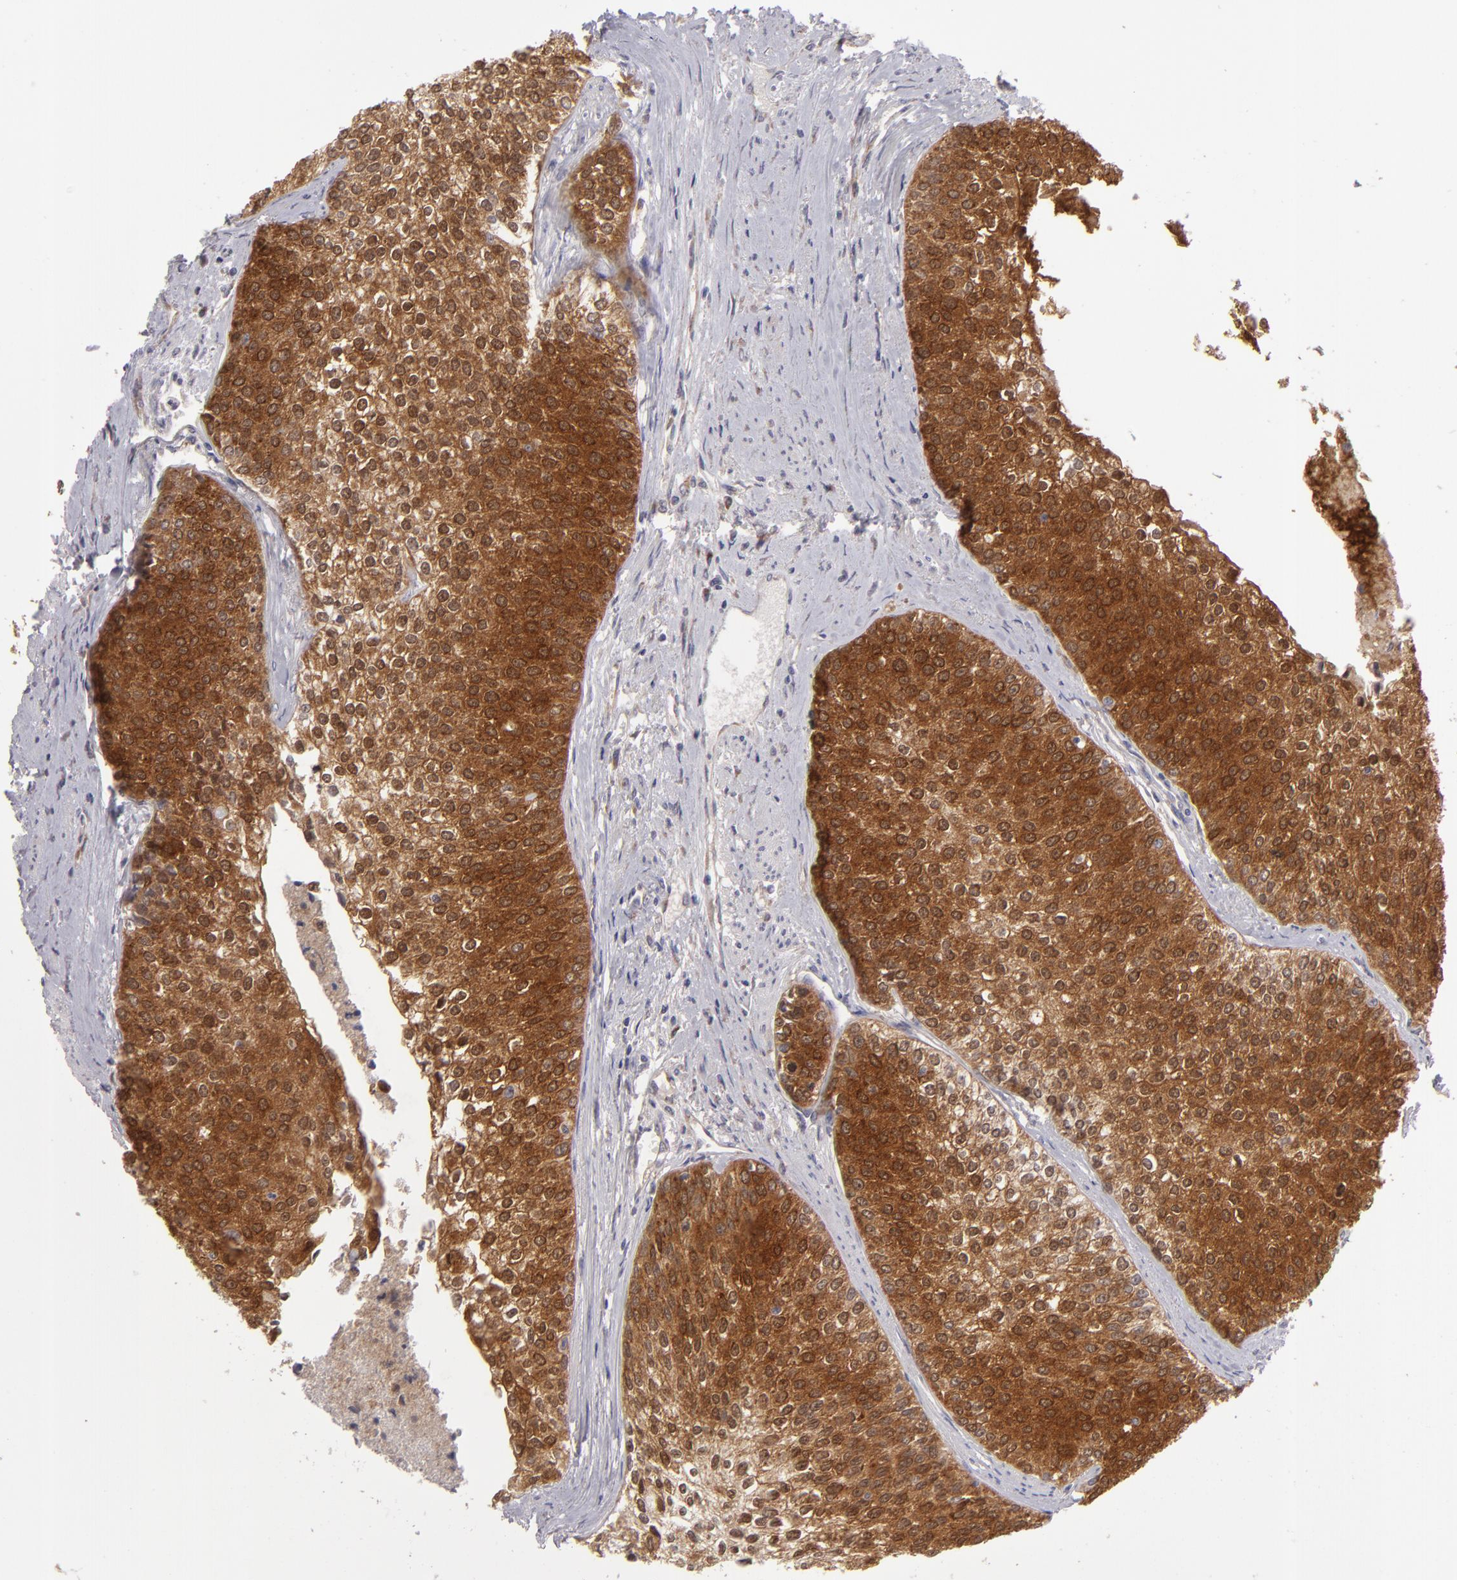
{"staining": {"intensity": "strong", "quantity": ">75%", "location": "cytoplasmic/membranous"}, "tissue": "urothelial cancer", "cell_type": "Tumor cells", "image_type": "cancer", "snomed": [{"axis": "morphology", "description": "Urothelial carcinoma, Low grade"}, {"axis": "topography", "description": "Urinary bladder"}], "caption": "Urothelial carcinoma (low-grade) tissue shows strong cytoplasmic/membranous expression in about >75% of tumor cells, visualized by immunohistochemistry. The protein is stained brown, and the nuclei are stained in blue (DAB (3,3'-diaminobenzidine) IHC with brightfield microscopy, high magnification).", "gene": "SH2D4A", "patient": {"sex": "female", "age": 73}}